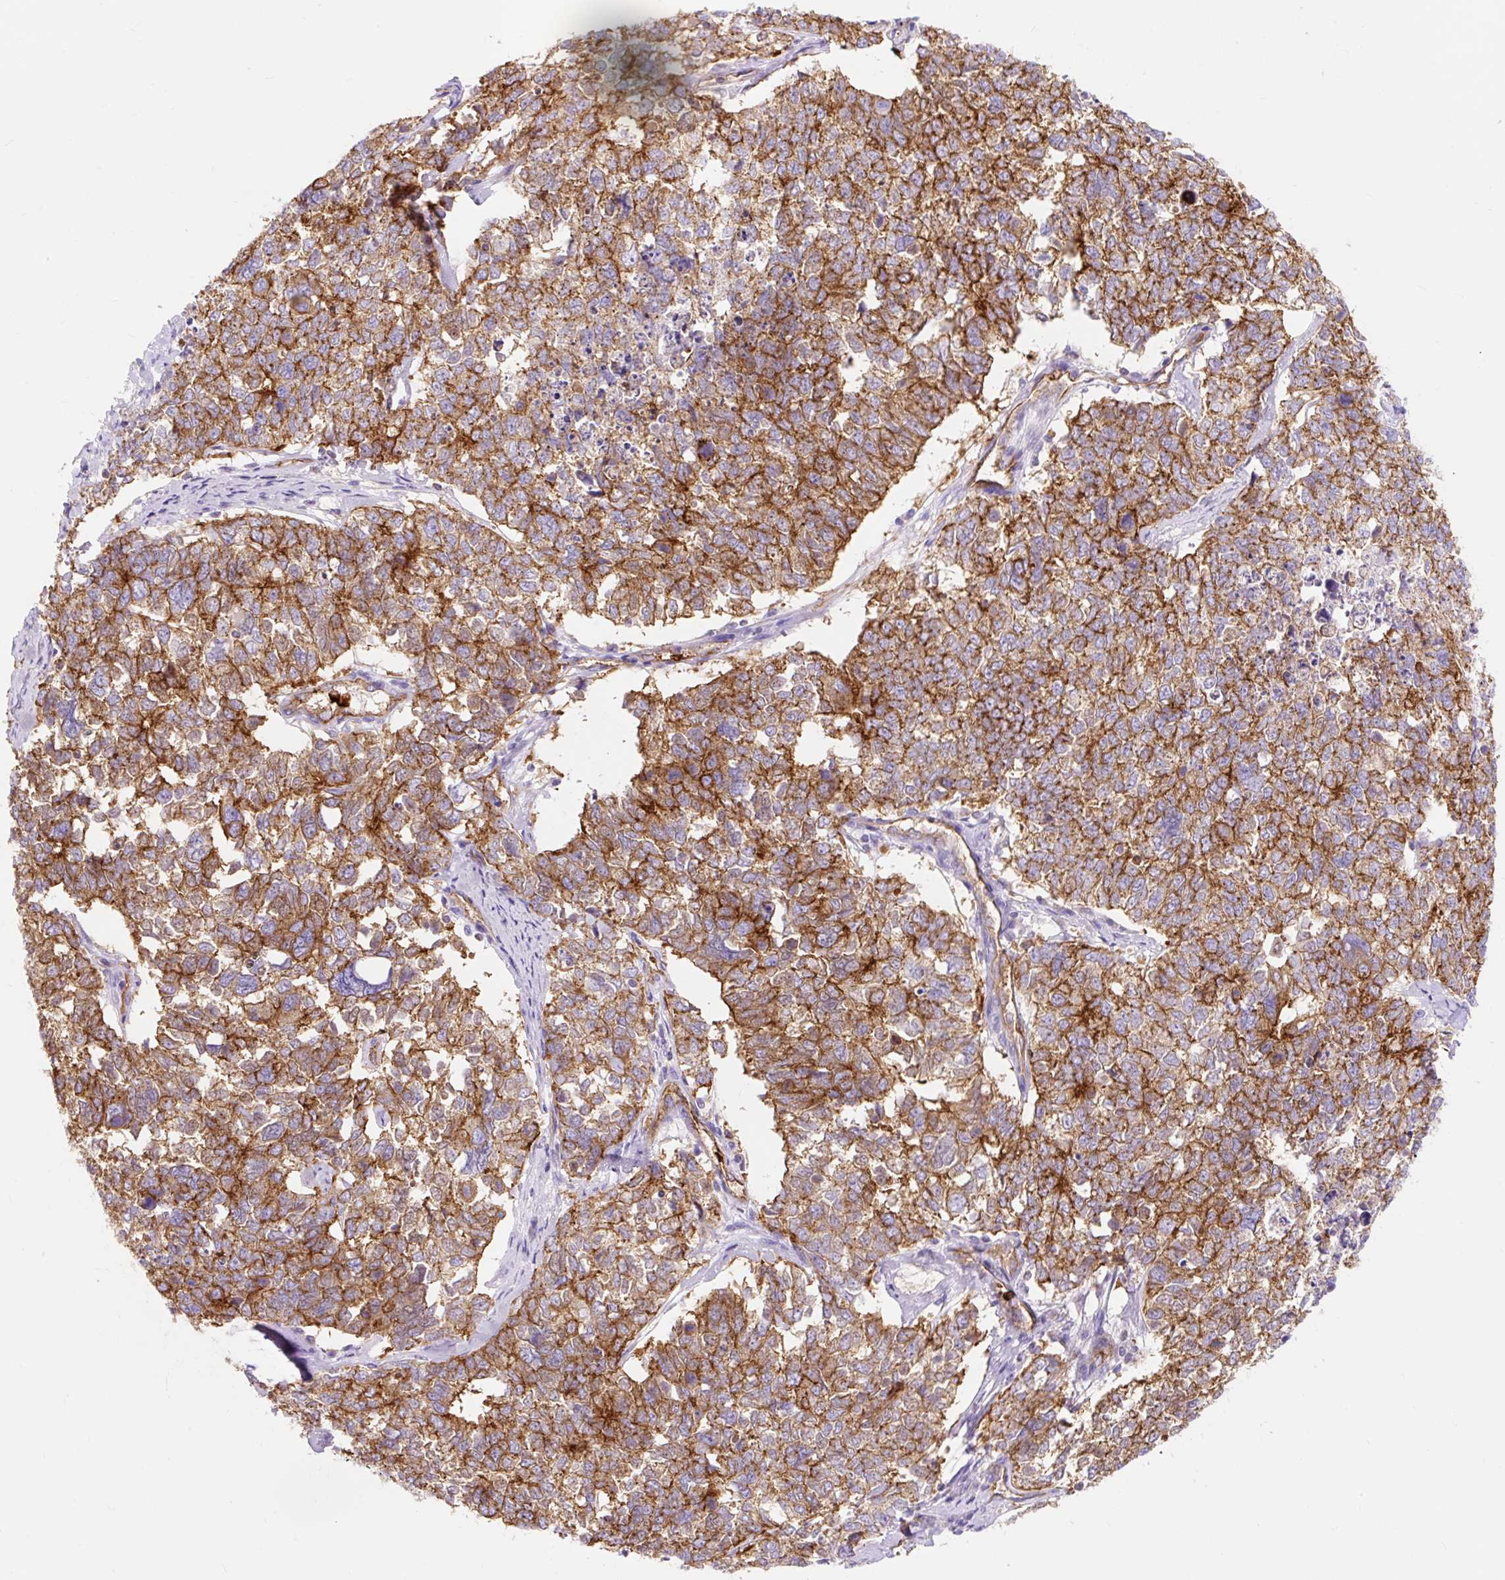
{"staining": {"intensity": "strong", "quantity": ">75%", "location": "cytoplasmic/membranous"}, "tissue": "cervical cancer", "cell_type": "Tumor cells", "image_type": "cancer", "snomed": [{"axis": "morphology", "description": "Squamous cell carcinoma, NOS"}, {"axis": "topography", "description": "Cervix"}], "caption": "Immunohistochemistry (DAB) staining of human cervical squamous cell carcinoma shows strong cytoplasmic/membranous protein positivity in approximately >75% of tumor cells.", "gene": "HIP1R", "patient": {"sex": "female", "age": 63}}